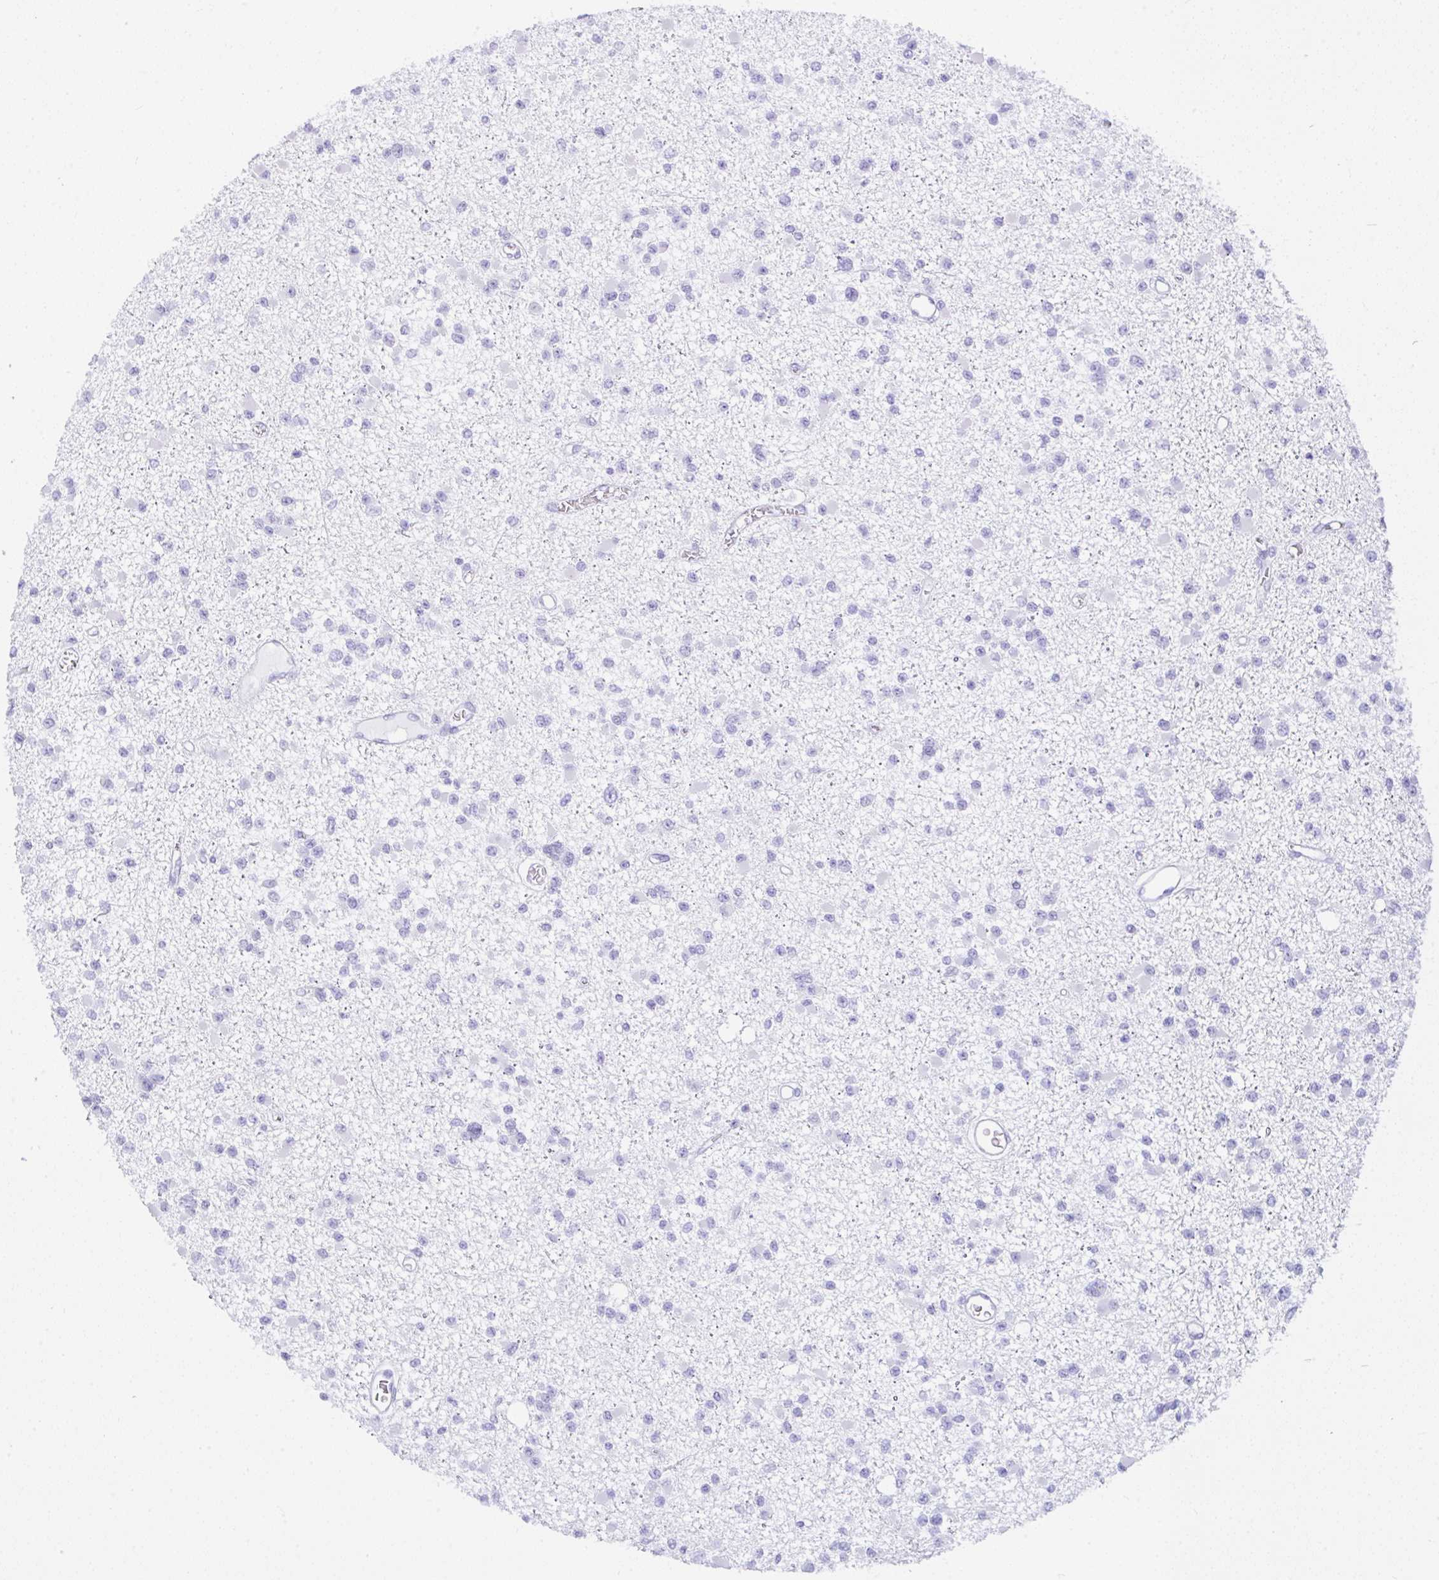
{"staining": {"intensity": "negative", "quantity": "none", "location": "none"}, "tissue": "glioma", "cell_type": "Tumor cells", "image_type": "cancer", "snomed": [{"axis": "morphology", "description": "Glioma, malignant, Low grade"}, {"axis": "topography", "description": "Brain"}], "caption": "Tumor cells are negative for brown protein staining in malignant low-grade glioma.", "gene": "SEL1L2", "patient": {"sex": "female", "age": 22}}